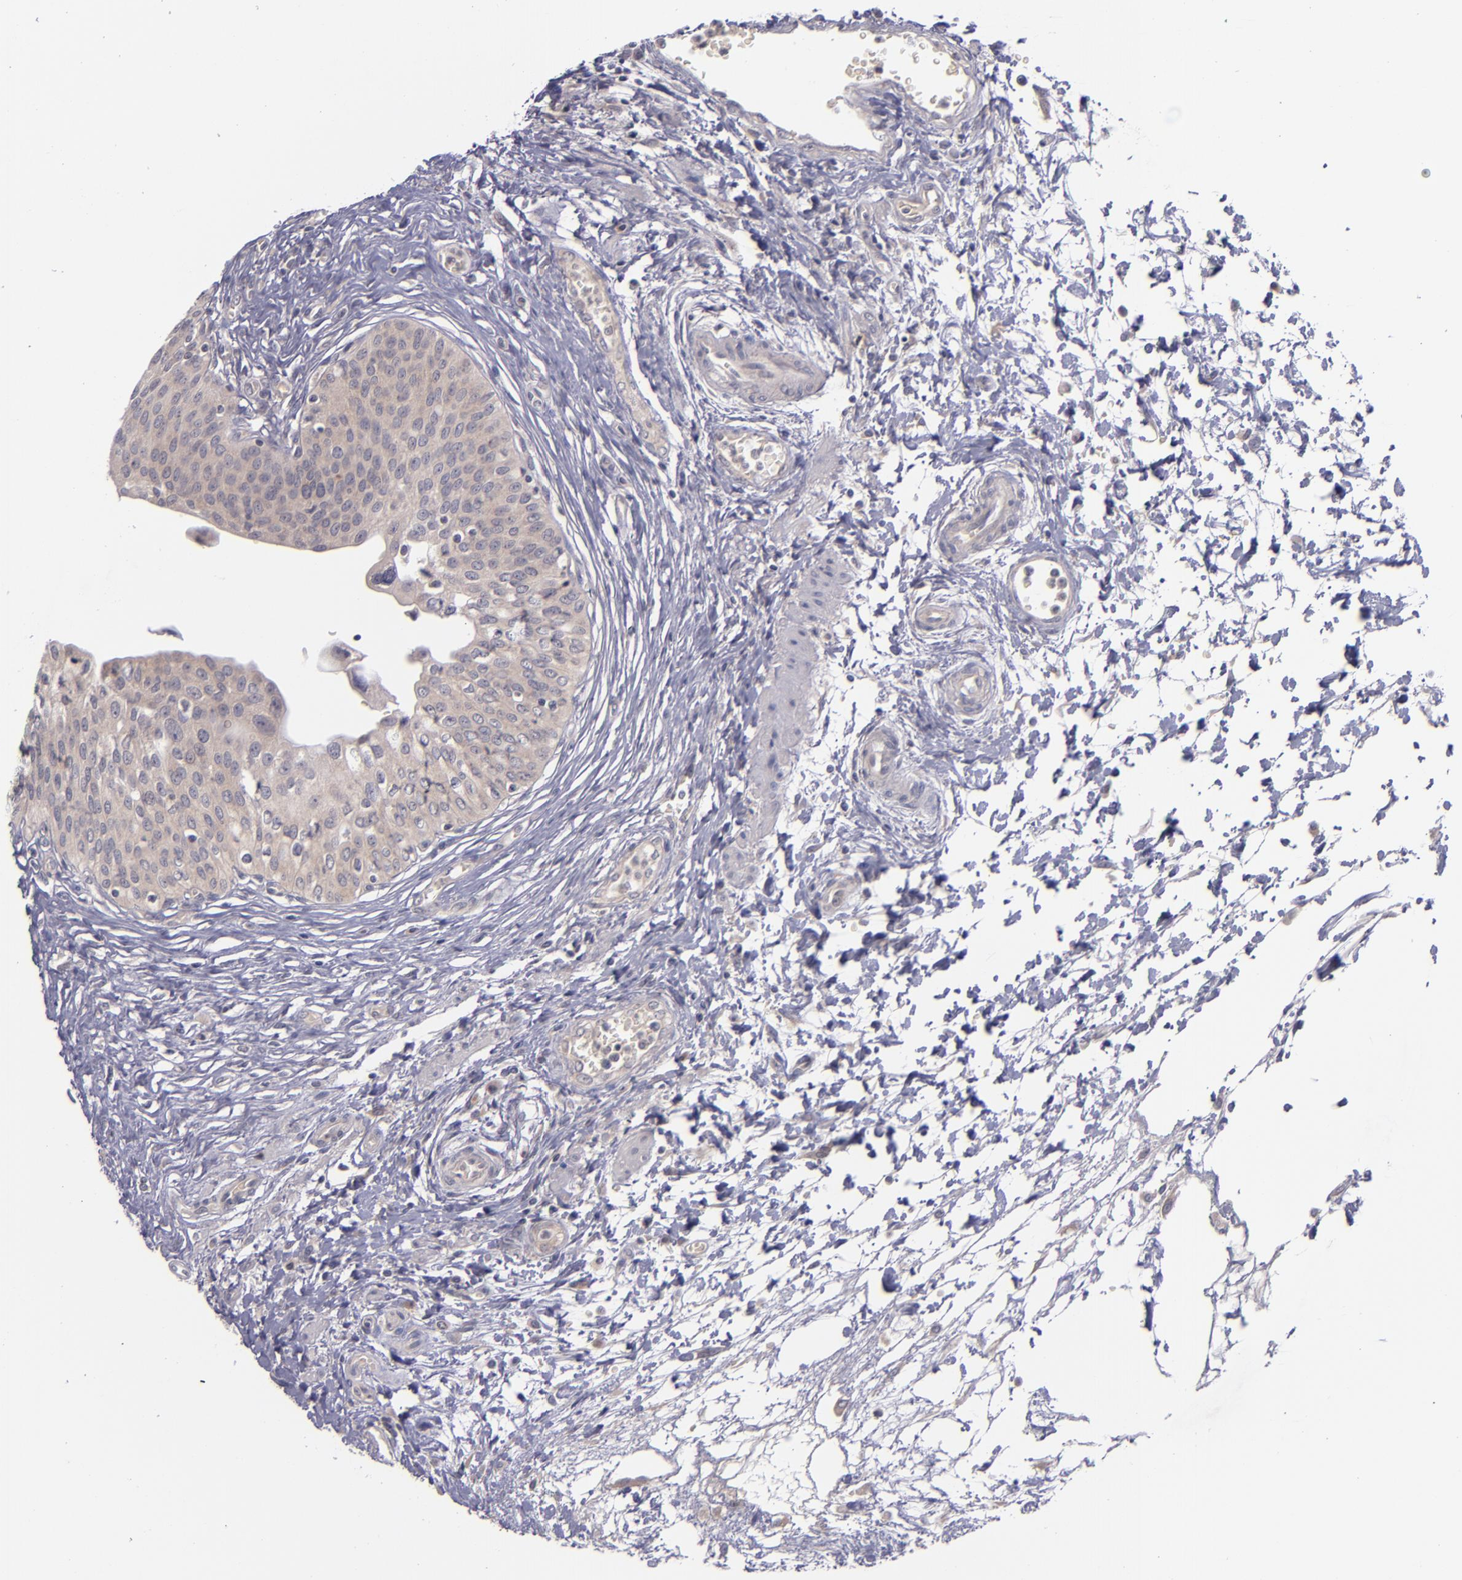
{"staining": {"intensity": "moderate", "quantity": ">75%", "location": "cytoplasmic/membranous"}, "tissue": "urinary bladder", "cell_type": "Urothelial cells", "image_type": "normal", "snomed": [{"axis": "morphology", "description": "Normal tissue, NOS"}, {"axis": "topography", "description": "Smooth muscle"}, {"axis": "topography", "description": "Urinary bladder"}], "caption": "This is an image of immunohistochemistry (IHC) staining of normal urinary bladder, which shows moderate staining in the cytoplasmic/membranous of urothelial cells.", "gene": "TSC2", "patient": {"sex": "male", "age": 35}}